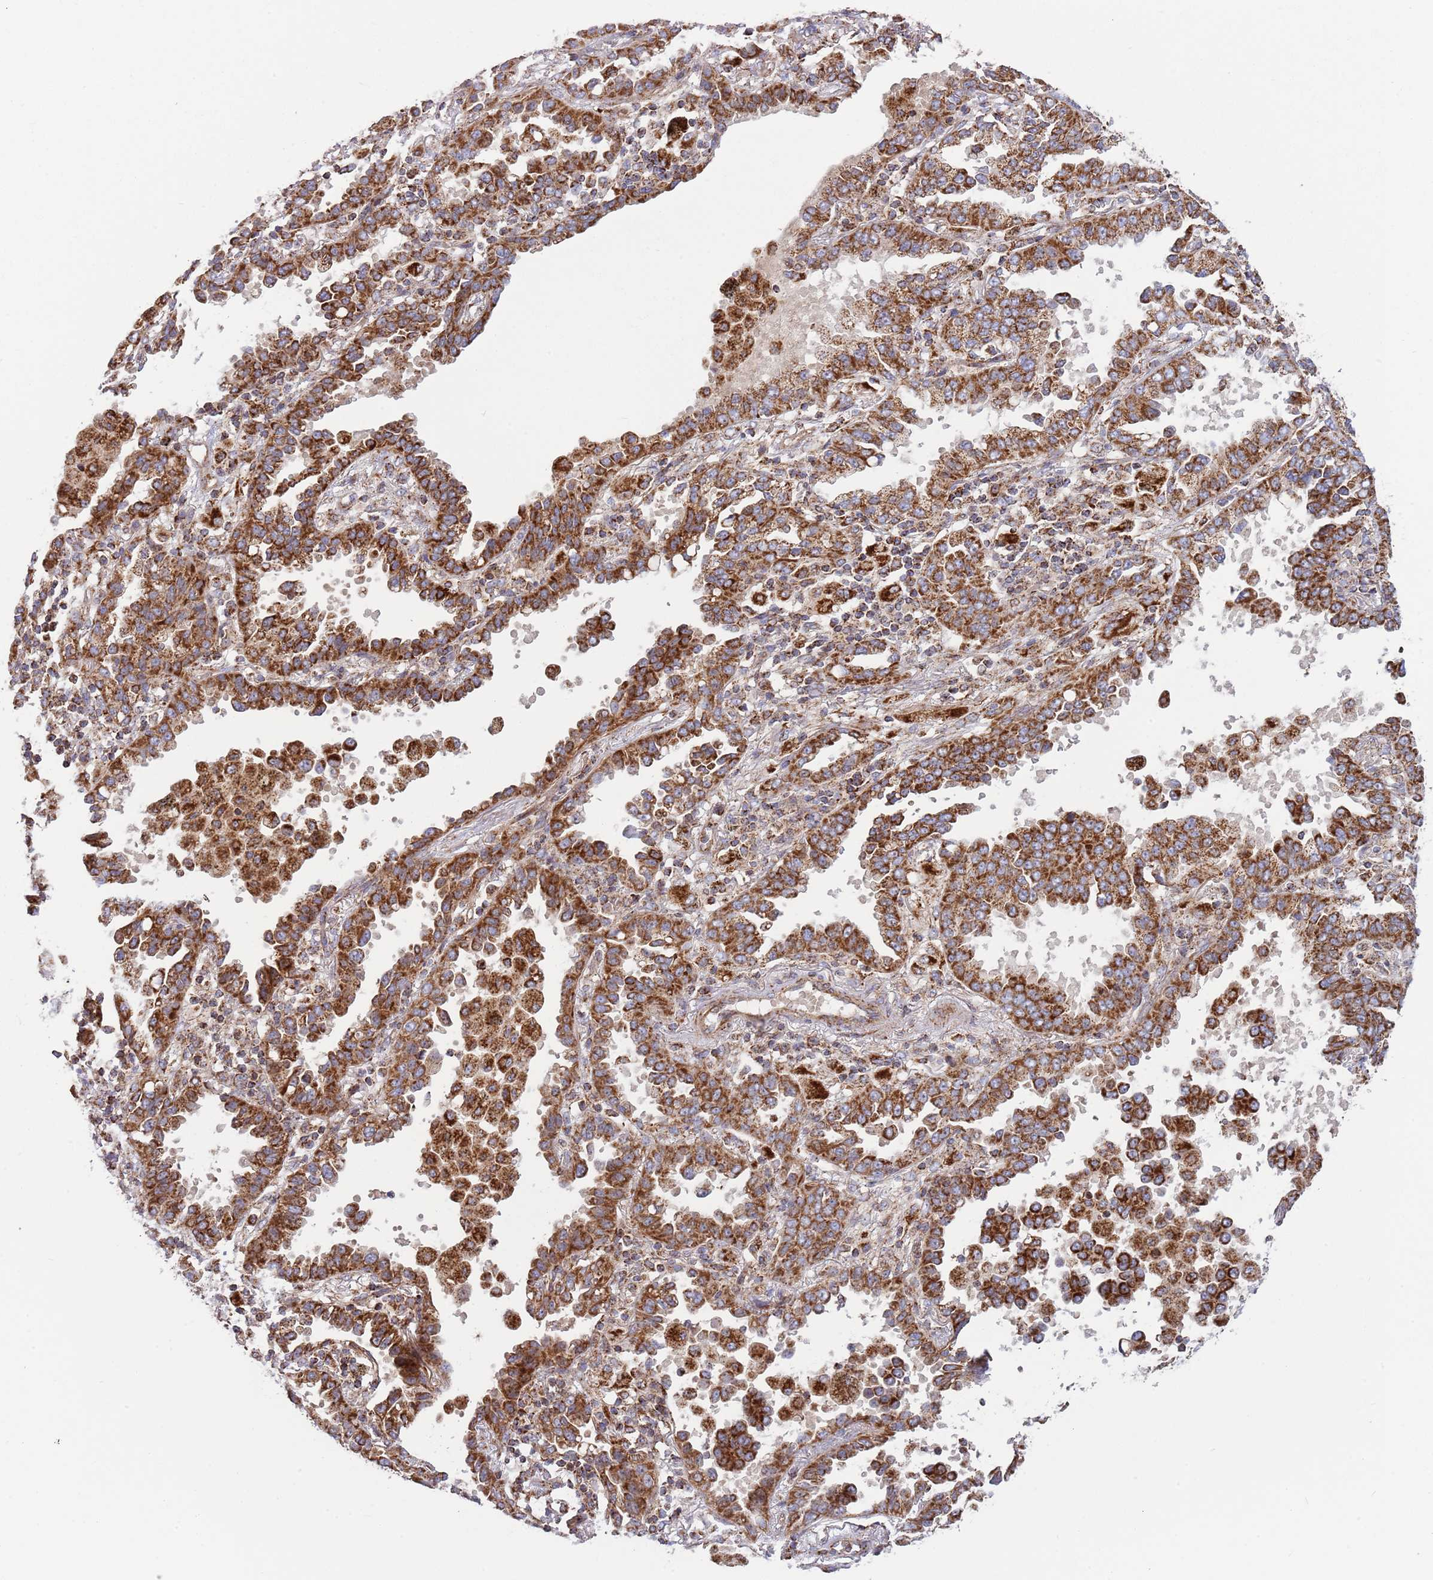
{"staining": {"intensity": "strong", "quantity": ">75%", "location": "cytoplasmic/membranous"}, "tissue": "lung cancer", "cell_type": "Tumor cells", "image_type": "cancer", "snomed": [{"axis": "morphology", "description": "Normal tissue, NOS"}, {"axis": "morphology", "description": "Adenocarcinoma, NOS"}, {"axis": "topography", "description": "Lung"}], "caption": "A brown stain highlights strong cytoplasmic/membranous expression of a protein in lung cancer (adenocarcinoma) tumor cells.", "gene": "ATP5PD", "patient": {"sex": "male", "age": 59}}